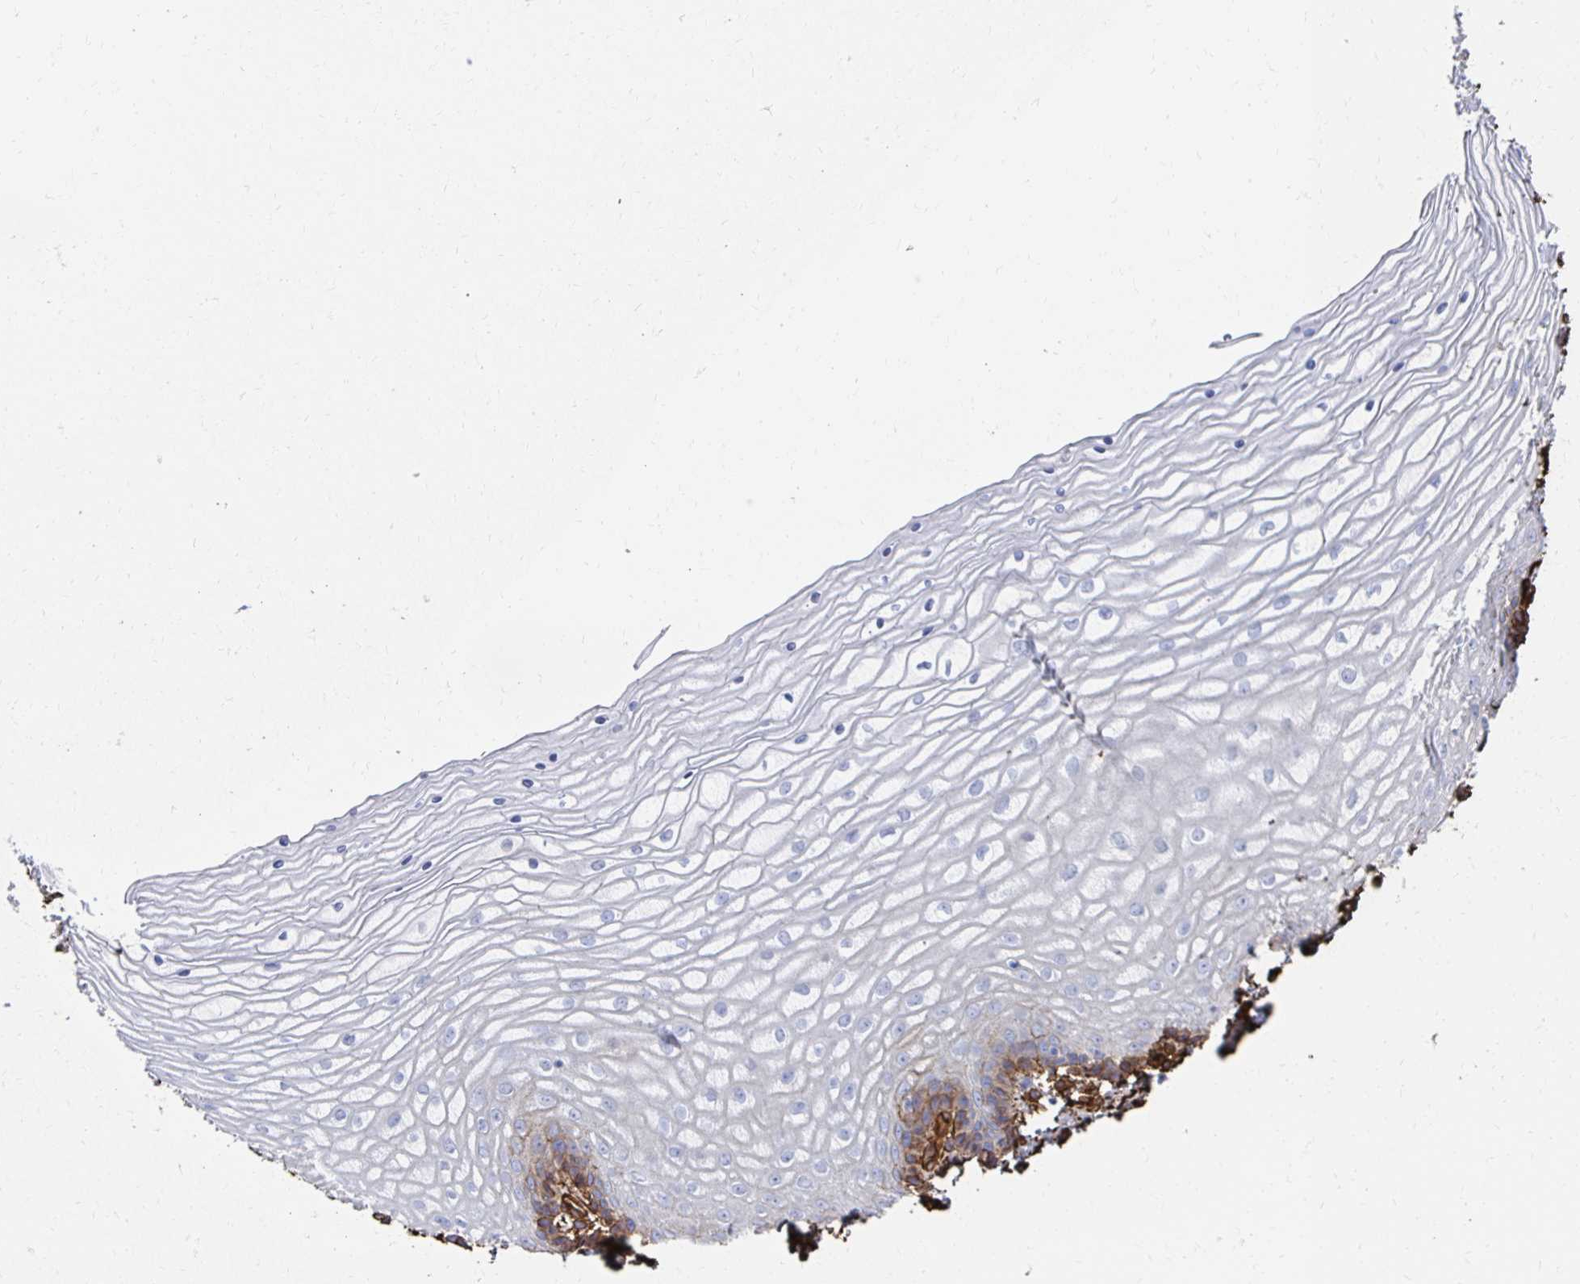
{"staining": {"intensity": "strong", "quantity": "<25%", "location": "cytoplasmic/membranous"}, "tissue": "vagina", "cell_type": "Squamous epithelial cells", "image_type": "normal", "snomed": [{"axis": "morphology", "description": "Normal tissue, NOS"}, {"axis": "topography", "description": "Vagina"}], "caption": "Immunohistochemistry micrograph of unremarkable vagina: vagina stained using immunohistochemistry exhibits medium levels of strong protein expression localized specifically in the cytoplasmic/membranous of squamous epithelial cells, appearing as a cytoplasmic/membranous brown color.", "gene": "VIPR2", "patient": {"sex": "female", "age": 45}}